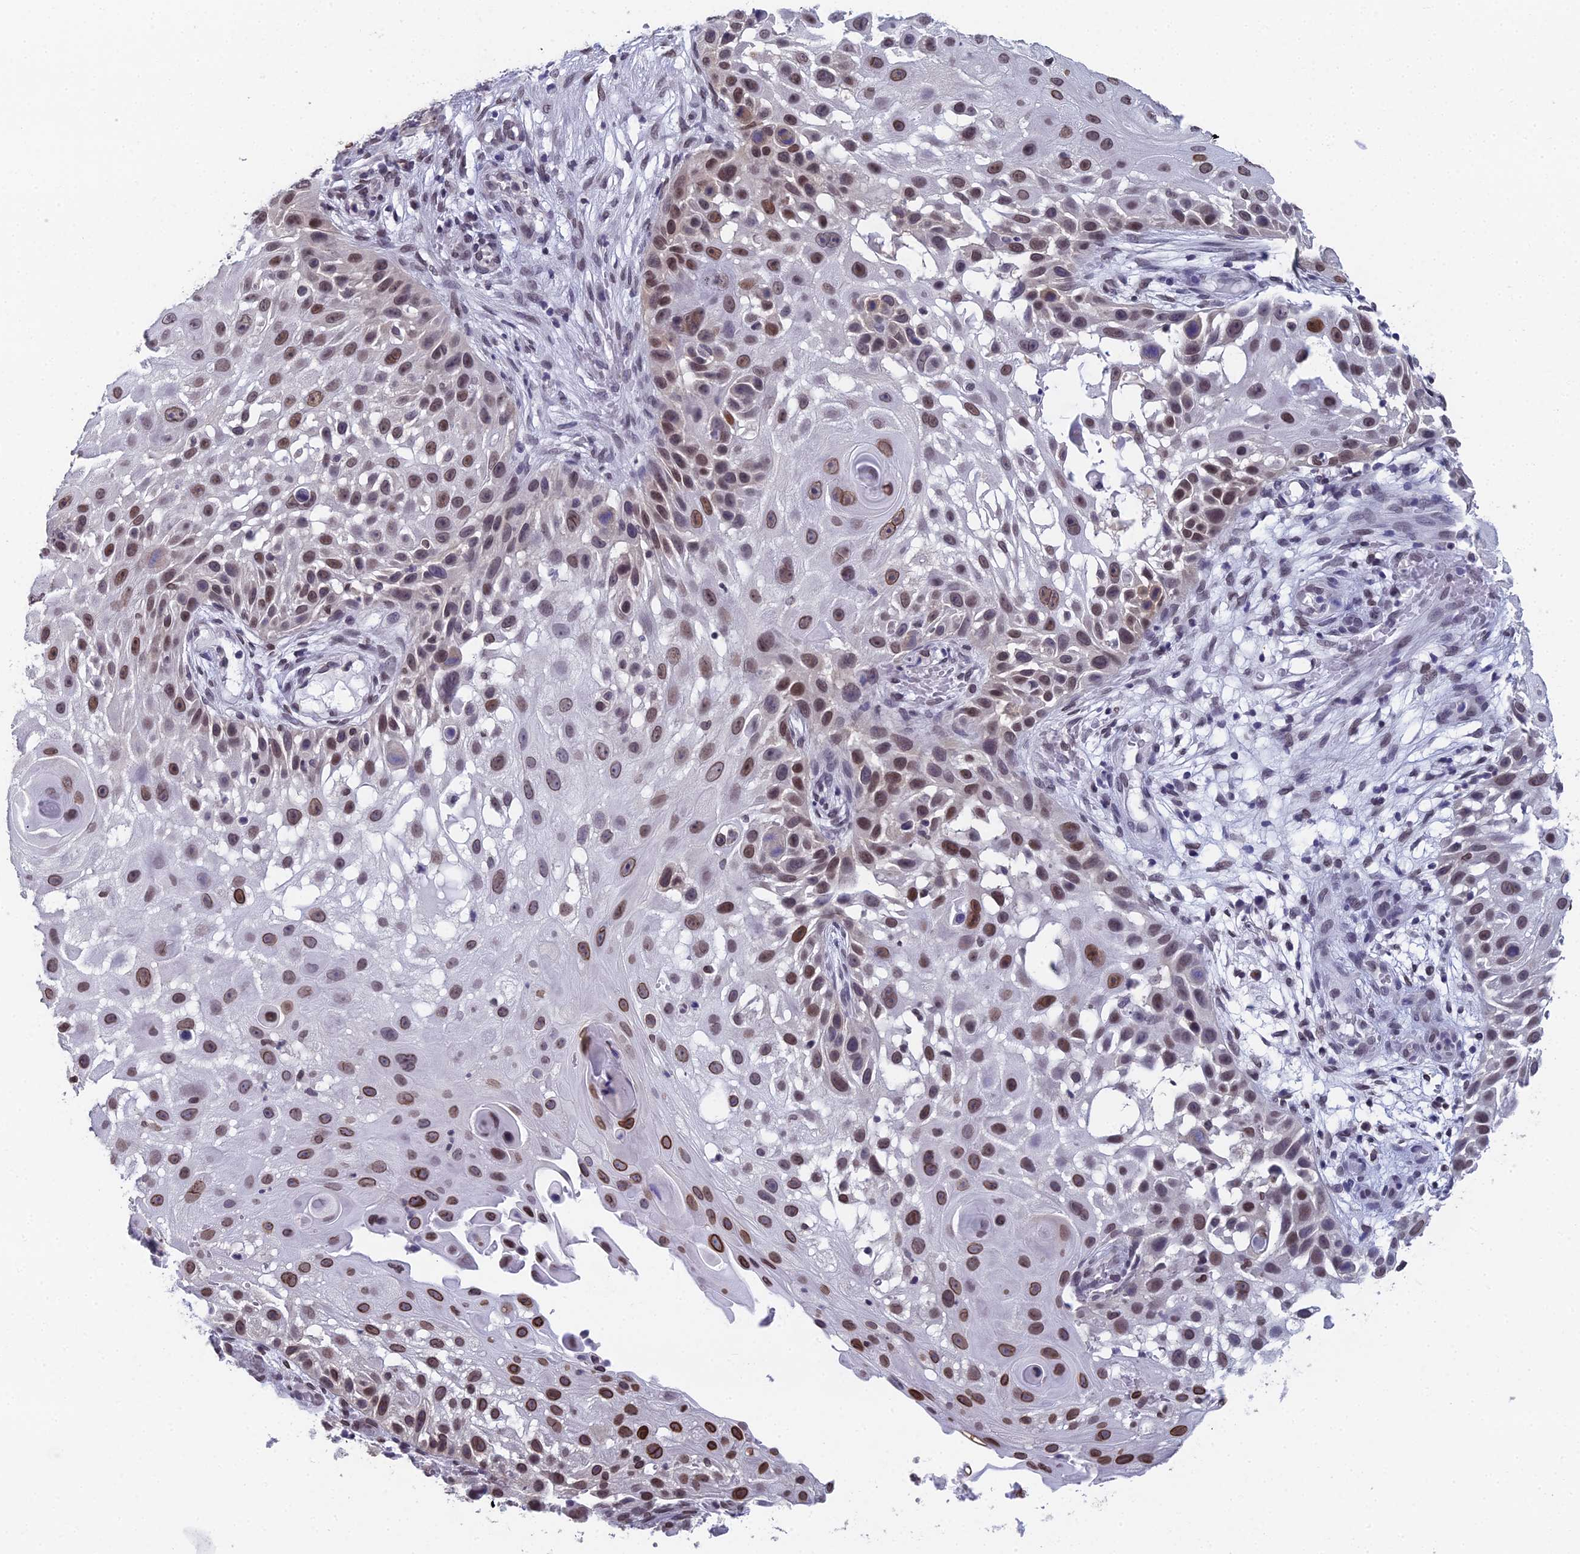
{"staining": {"intensity": "moderate", "quantity": ">75%", "location": "cytoplasmic/membranous,nuclear"}, "tissue": "skin cancer", "cell_type": "Tumor cells", "image_type": "cancer", "snomed": [{"axis": "morphology", "description": "Squamous cell carcinoma, NOS"}, {"axis": "topography", "description": "Skin"}], "caption": "Protein analysis of squamous cell carcinoma (skin) tissue displays moderate cytoplasmic/membranous and nuclear positivity in approximately >75% of tumor cells.", "gene": "CCDC97", "patient": {"sex": "female", "age": 44}}